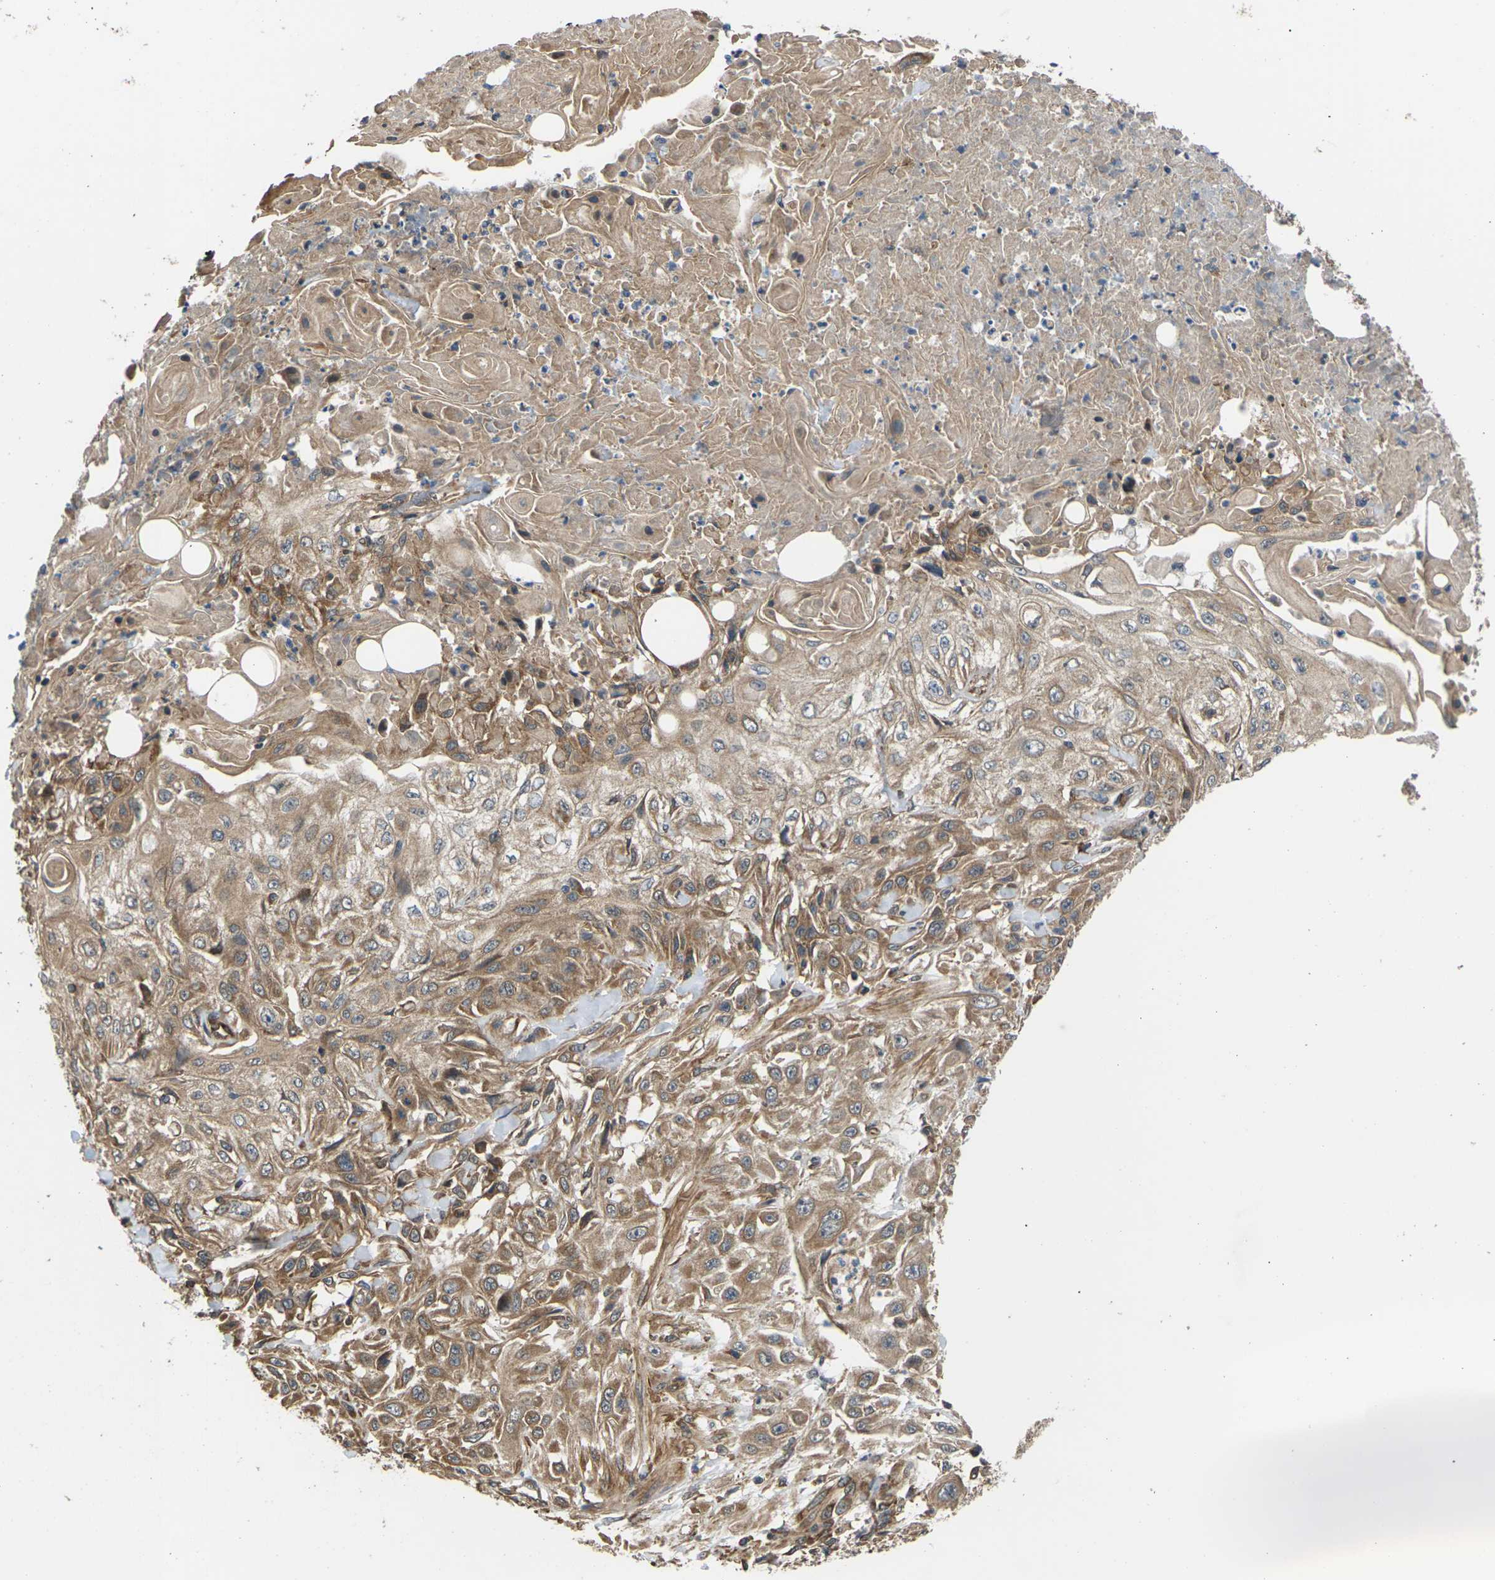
{"staining": {"intensity": "moderate", "quantity": ">75%", "location": "cytoplasmic/membranous"}, "tissue": "skin cancer", "cell_type": "Tumor cells", "image_type": "cancer", "snomed": [{"axis": "morphology", "description": "Squamous cell carcinoma, NOS"}, {"axis": "topography", "description": "Skin"}], "caption": "Immunohistochemistry photomicrograph of skin cancer (squamous cell carcinoma) stained for a protein (brown), which shows medium levels of moderate cytoplasmic/membranous positivity in approximately >75% of tumor cells.", "gene": "NRAS", "patient": {"sex": "male", "age": 75}}